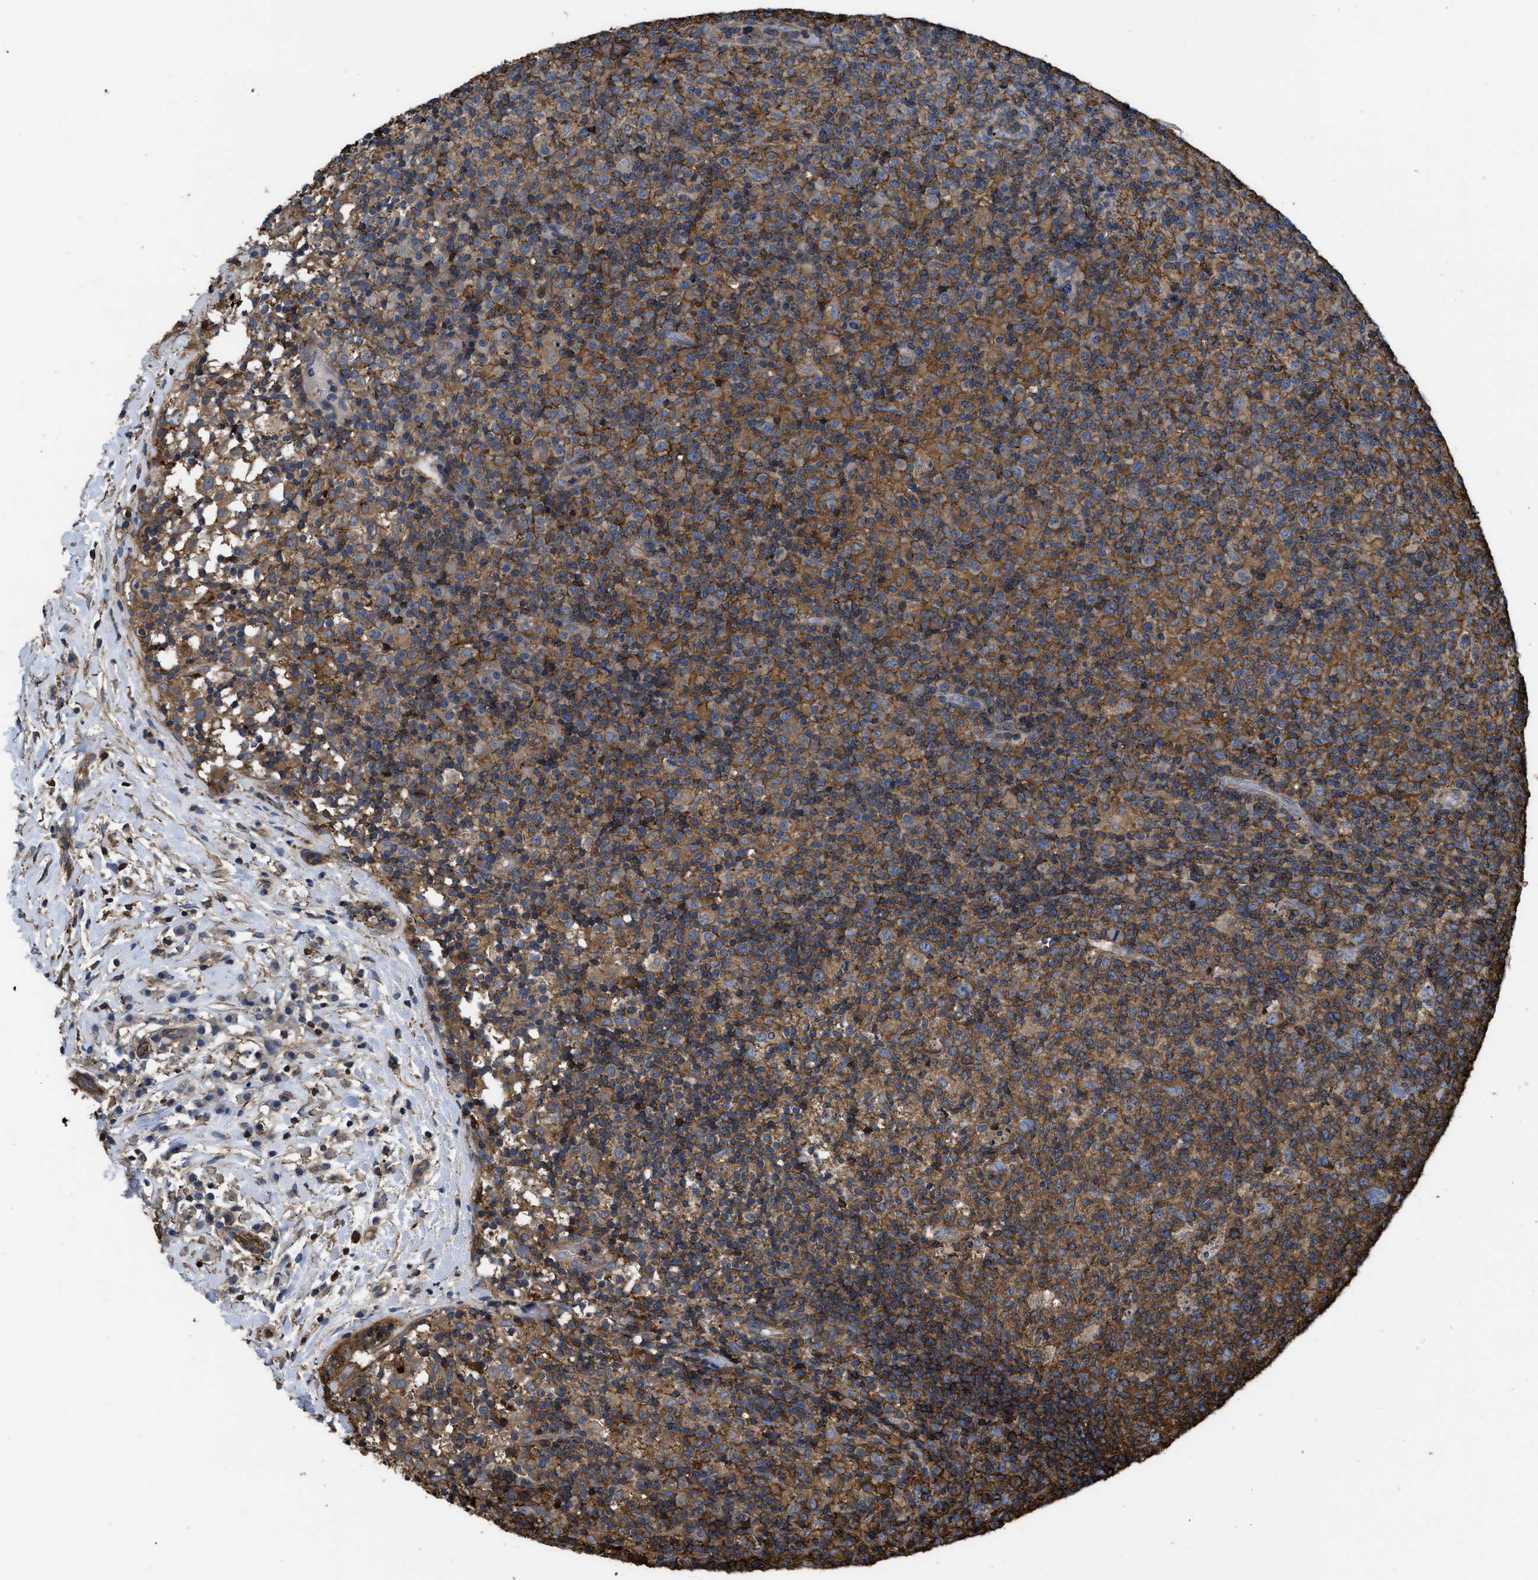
{"staining": {"intensity": "moderate", "quantity": ">75%", "location": "cytoplasmic/membranous"}, "tissue": "lymph node", "cell_type": "Germinal center cells", "image_type": "normal", "snomed": [{"axis": "morphology", "description": "Normal tissue, NOS"}, {"axis": "morphology", "description": "Inflammation, NOS"}, {"axis": "topography", "description": "Lymph node"}], "caption": "Immunohistochemistry photomicrograph of benign lymph node stained for a protein (brown), which reveals medium levels of moderate cytoplasmic/membranous expression in approximately >75% of germinal center cells.", "gene": "SCUBE2", "patient": {"sex": "male", "age": 55}}